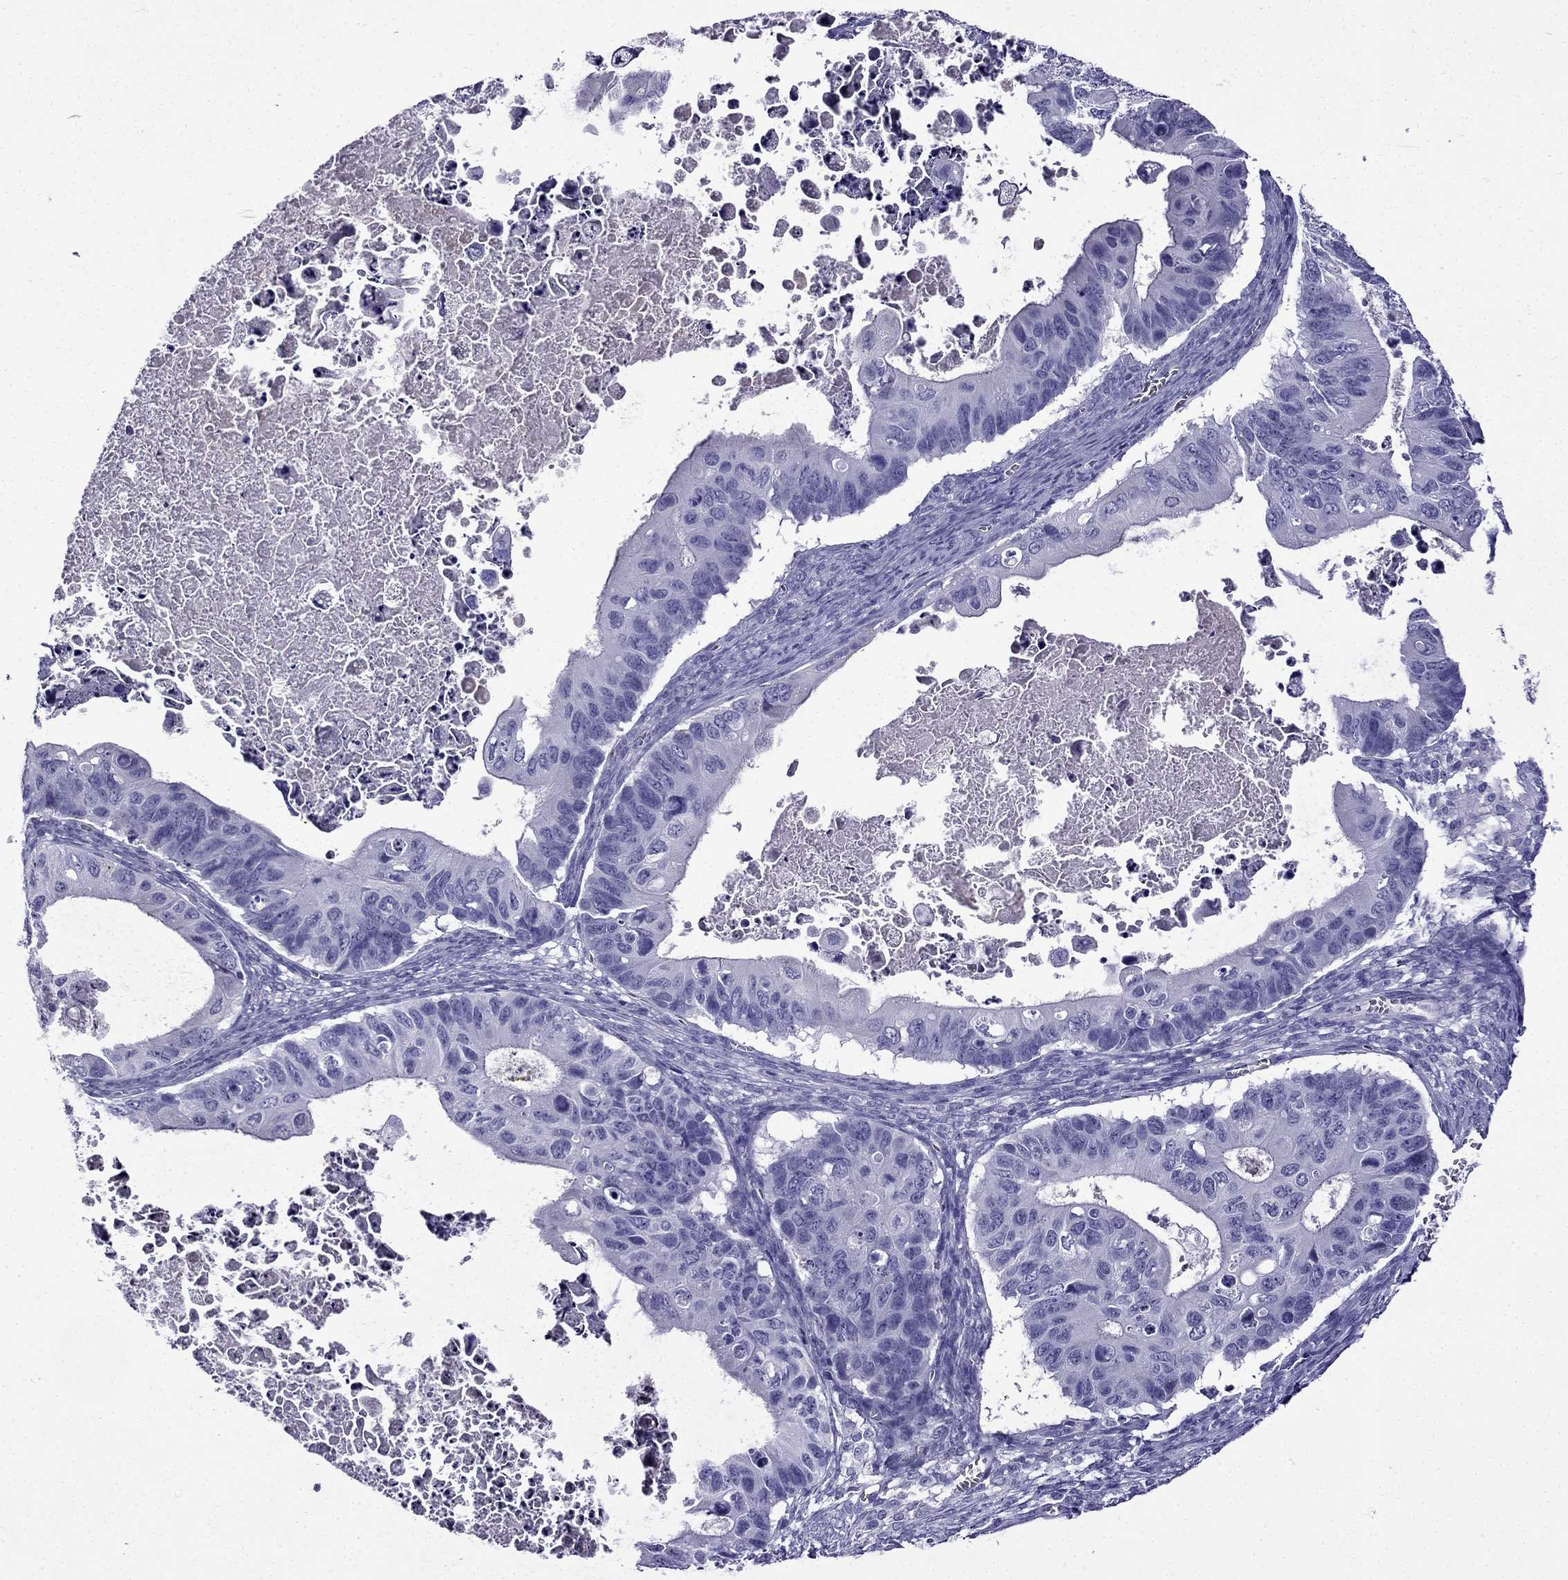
{"staining": {"intensity": "negative", "quantity": "none", "location": "none"}, "tissue": "ovarian cancer", "cell_type": "Tumor cells", "image_type": "cancer", "snomed": [{"axis": "morphology", "description": "Cystadenocarcinoma, mucinous, NOS"}, {"axis": "topography", "description": "Ovary"}], "caption": "Human ovarian cancer stained for a protein using immunohistochemistry (IHC) reveals no staining in tumor cells.", "gene": "ERC2", "patient": {"sex": "female", "age": 64}}